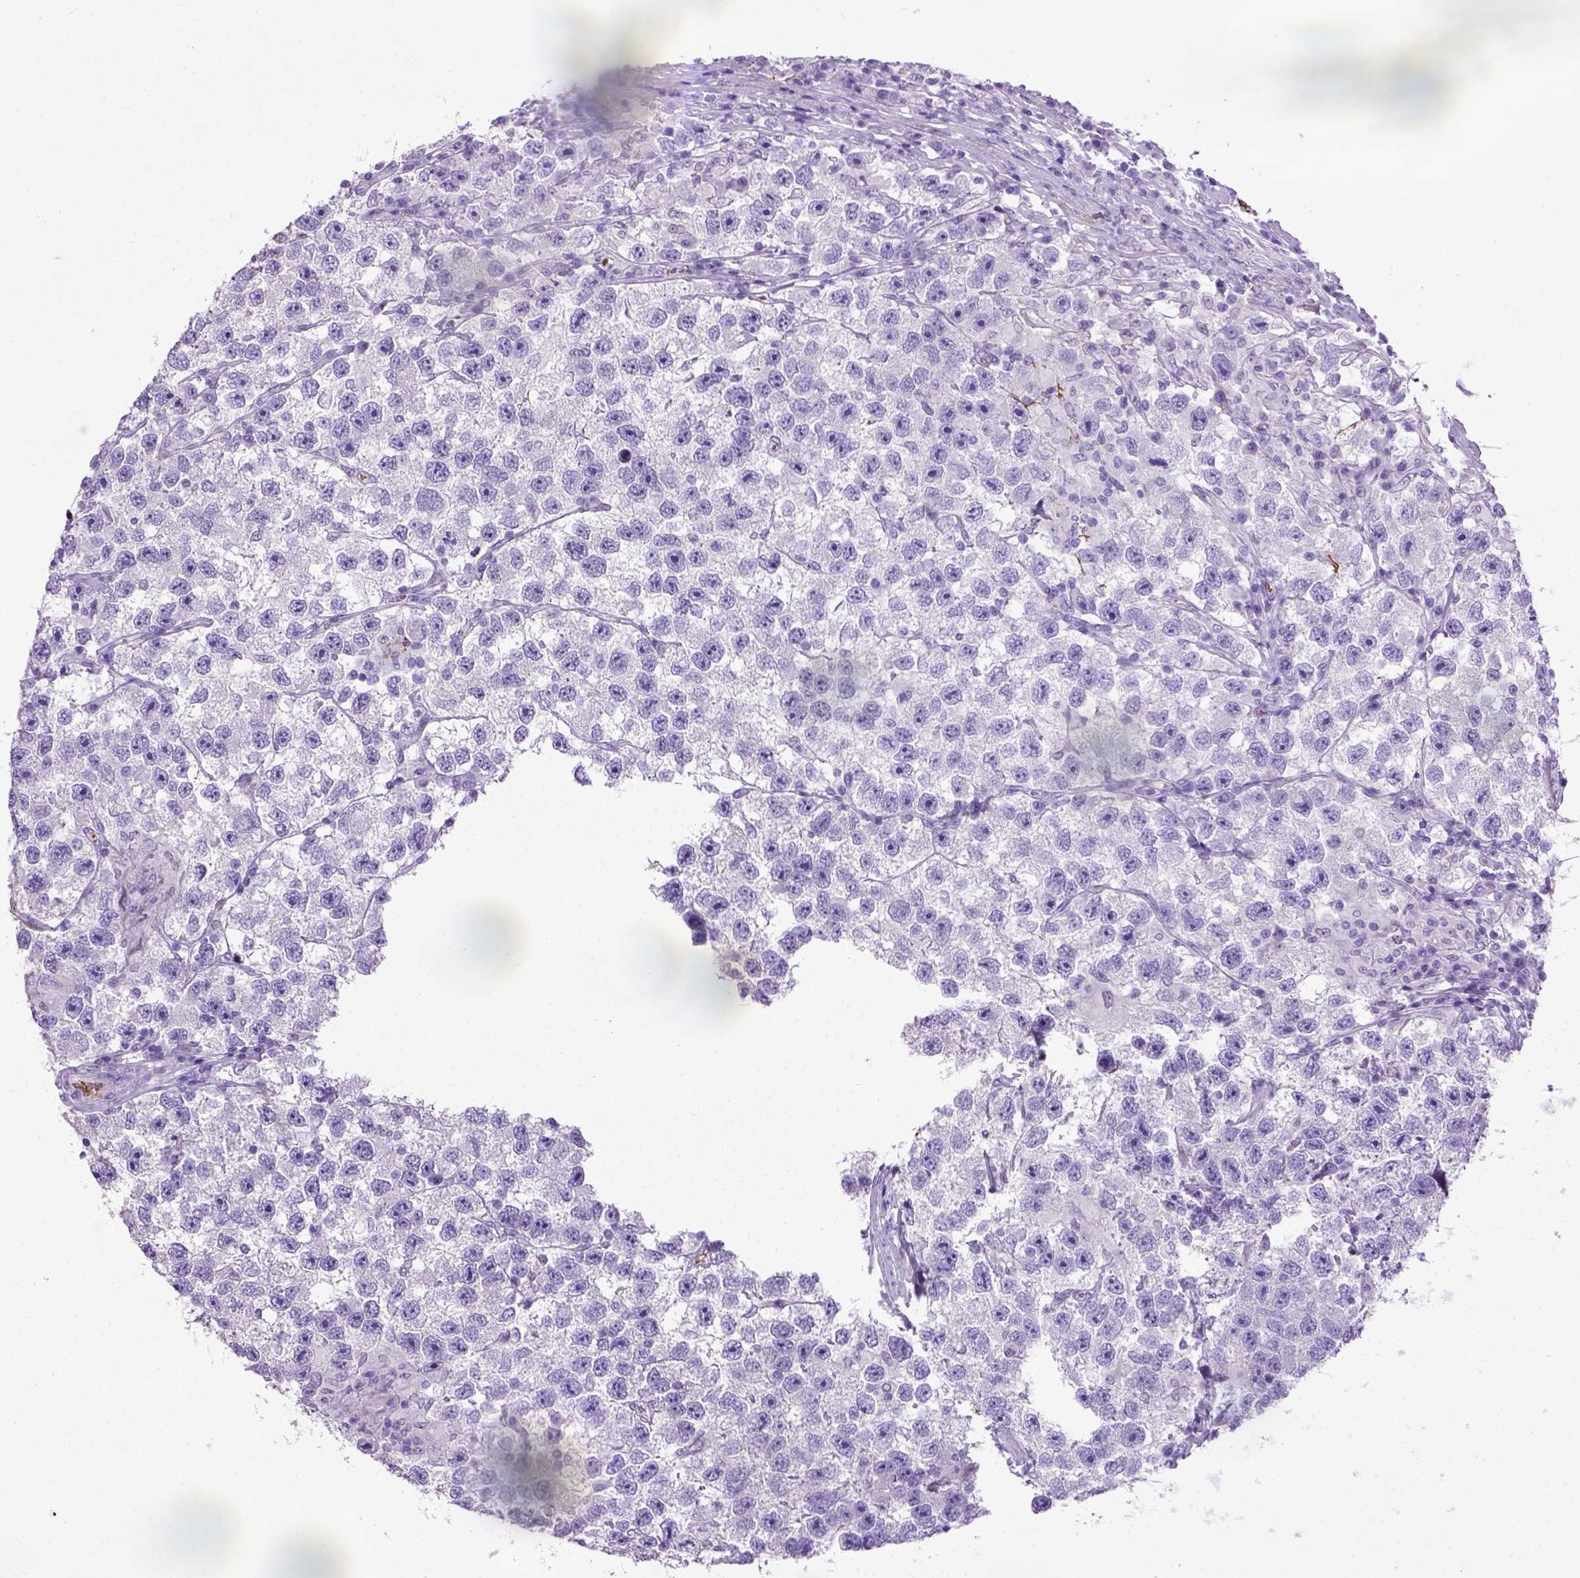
{"staining": {"intensity": "negative", "quantity": "none", "location": "none"}, "tissue": "testis cancer", "cell_type": "Tumor cells", "image_type": "cancer", "snomed": [{"axis": "morphology", "description": "Seminoma, NOS"}, {"axis": "topography", "description": "Testis"}], "caption": "IHC histopathology image of neoplastic tissue: human seminoma (testis) stained with DAB demonstrates no significant protein expression in tumor cells. The staining was performed using DAB to visualize the protein expression in brown, while the nuclei were stained in blue with hematoxylin (Magnification: 20x).", "gene": "ADAMTS8", "patient": {"sex": "male", "age": 26}}